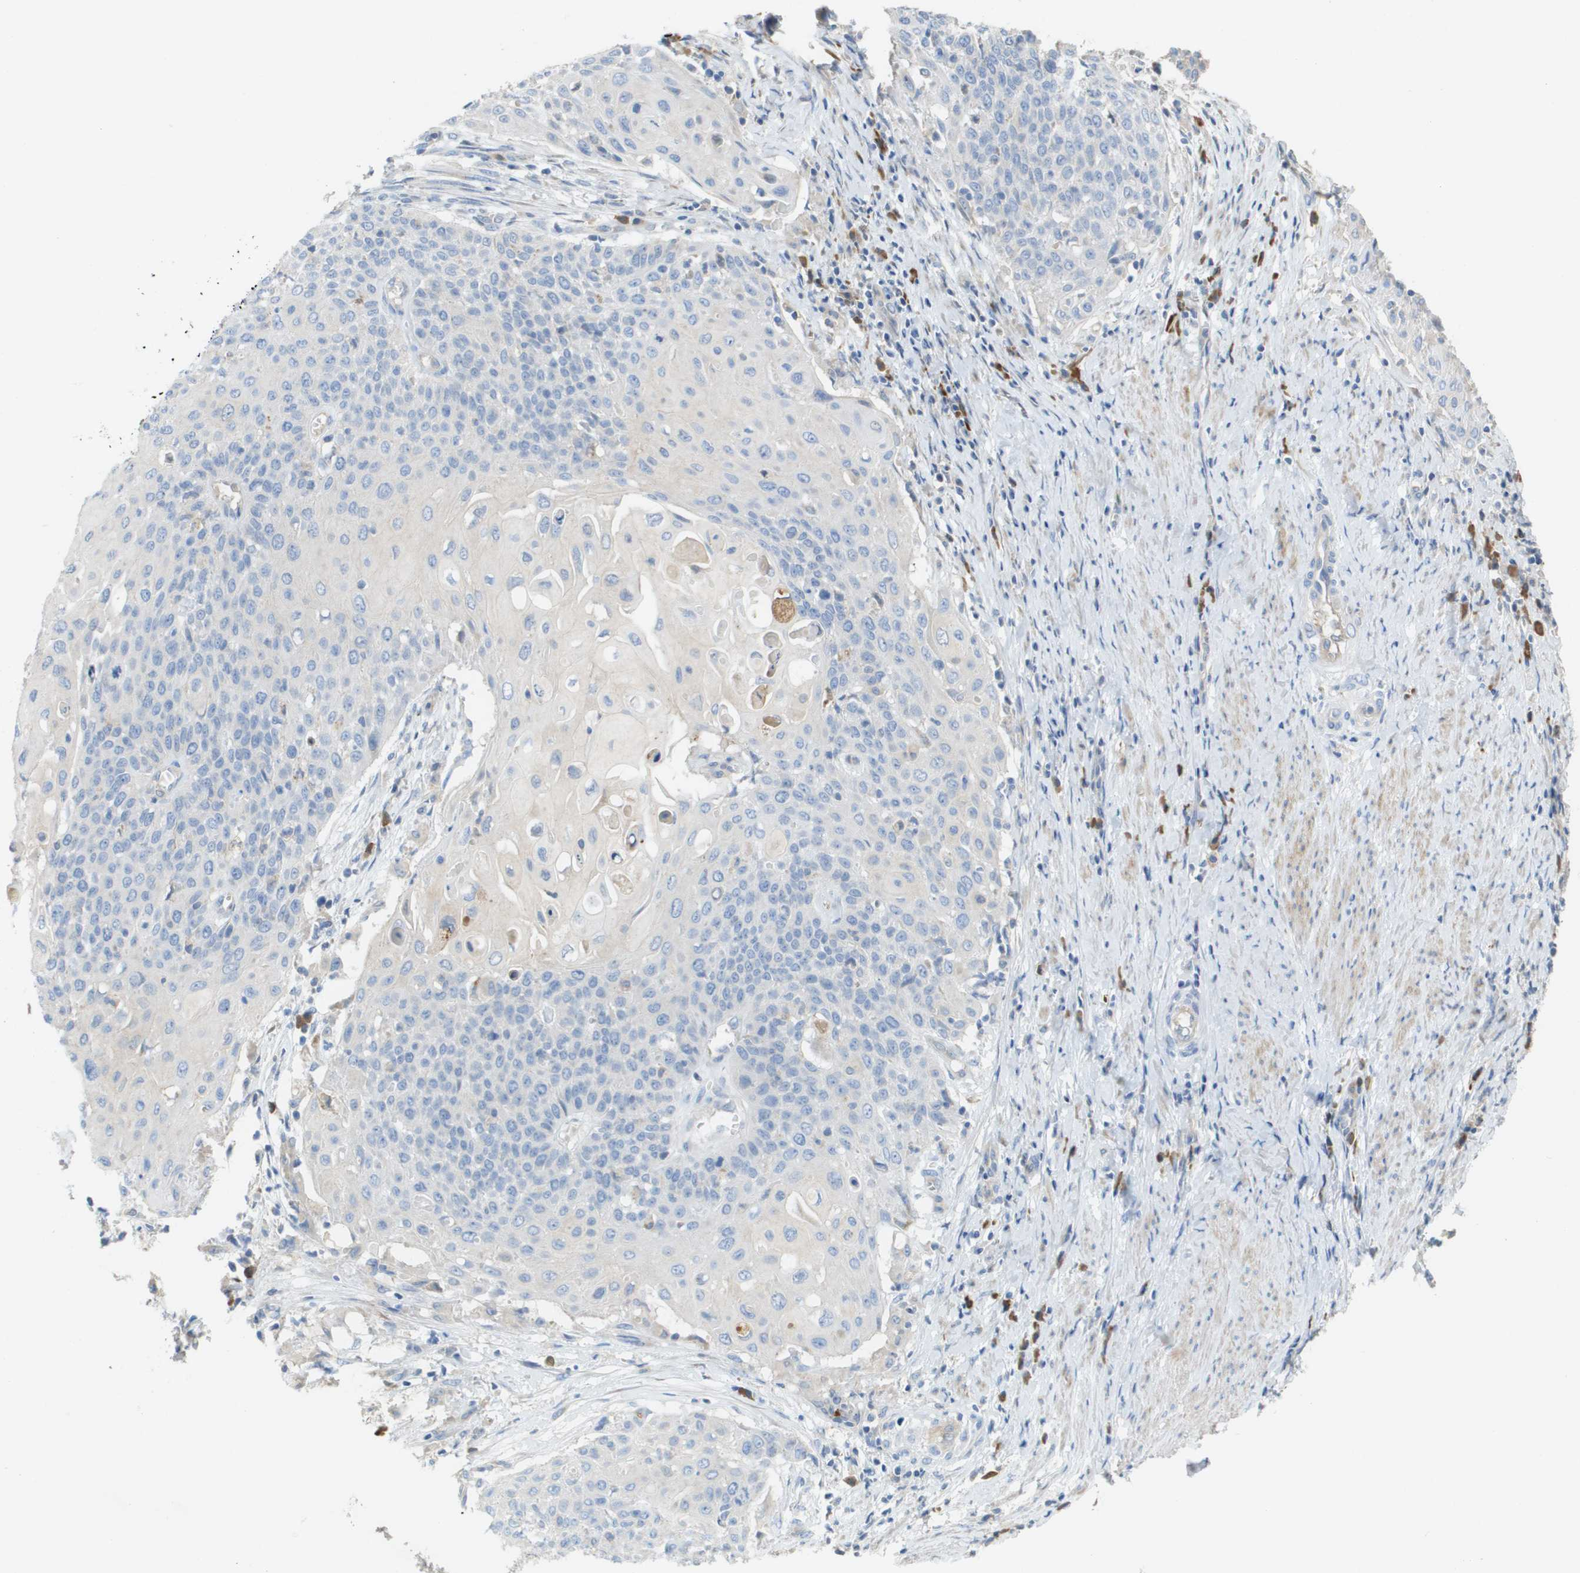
{"staining": {"intensity": "negative", "quantity": "none", "location": "none"}, "tissue": "cervical cancer", "cell_type": "Tumor cells", "image_type": "cancer", "snomed": [{"axis": "morphology", "description": "Squamous cell carcinoma, NOS"}, {"axis": "topography", "description": "Cervix"}], "caption": "Tumor cells are negative for protein expression in human squamous cell carcinoma (cervical).", "gene": "CASP10", "patient": {"sex": "female", "age": 39}}